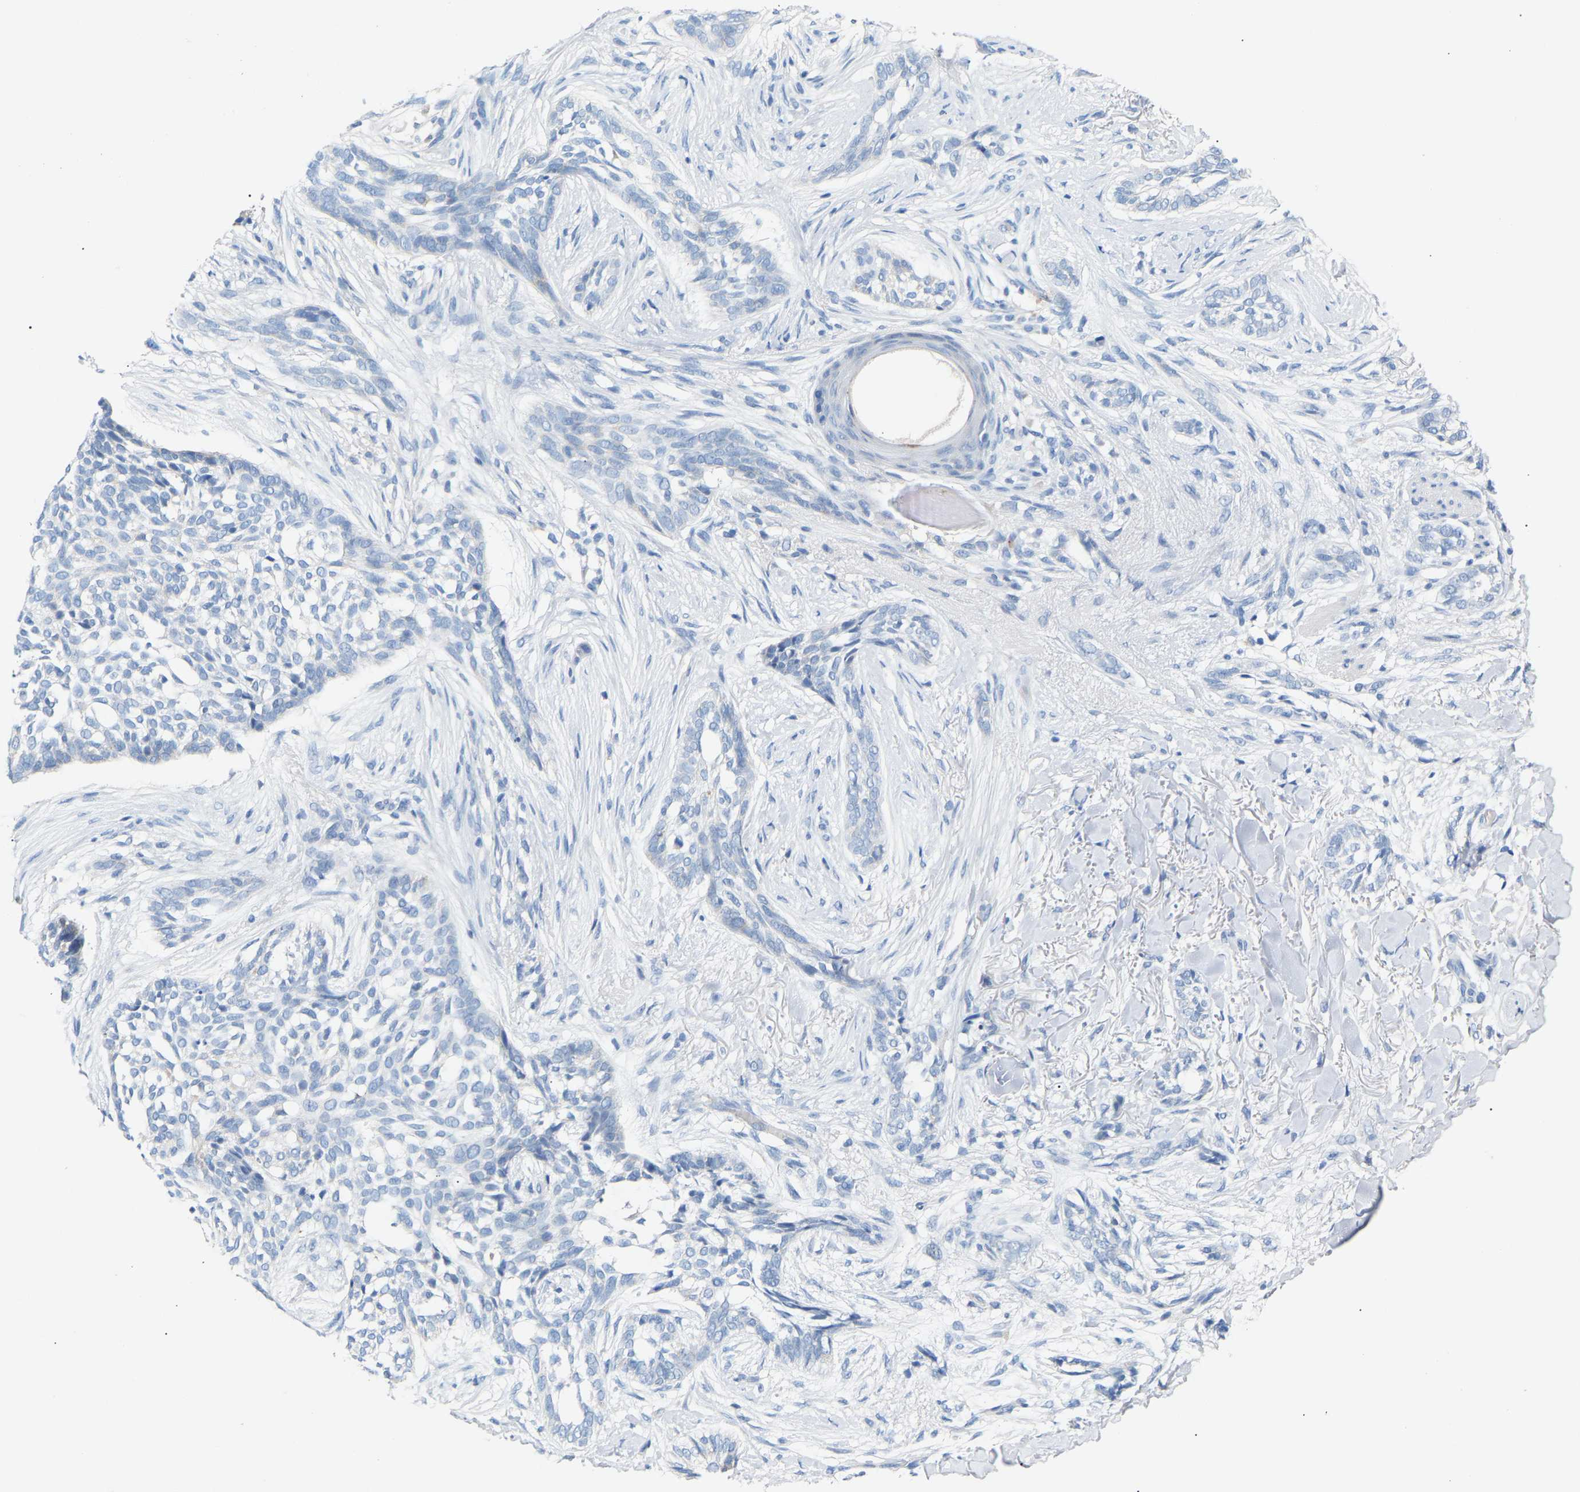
{"staining": {"intensity": "negative", "quantity": "none", "location": "none"}, "tissue": "skin cancer", "cell_type": "Tumor cells", "image_type": "cancer", "snomed": [{"axis": "morphology", "description": "Basal cell carcinoma"}, {"axis": "topography", "description": "Skin"}], "caption": "Tumor cells show no significant staining in skin cancer.", "gene": "PEX1", "patient": {"sex": "female", "age": 88}}